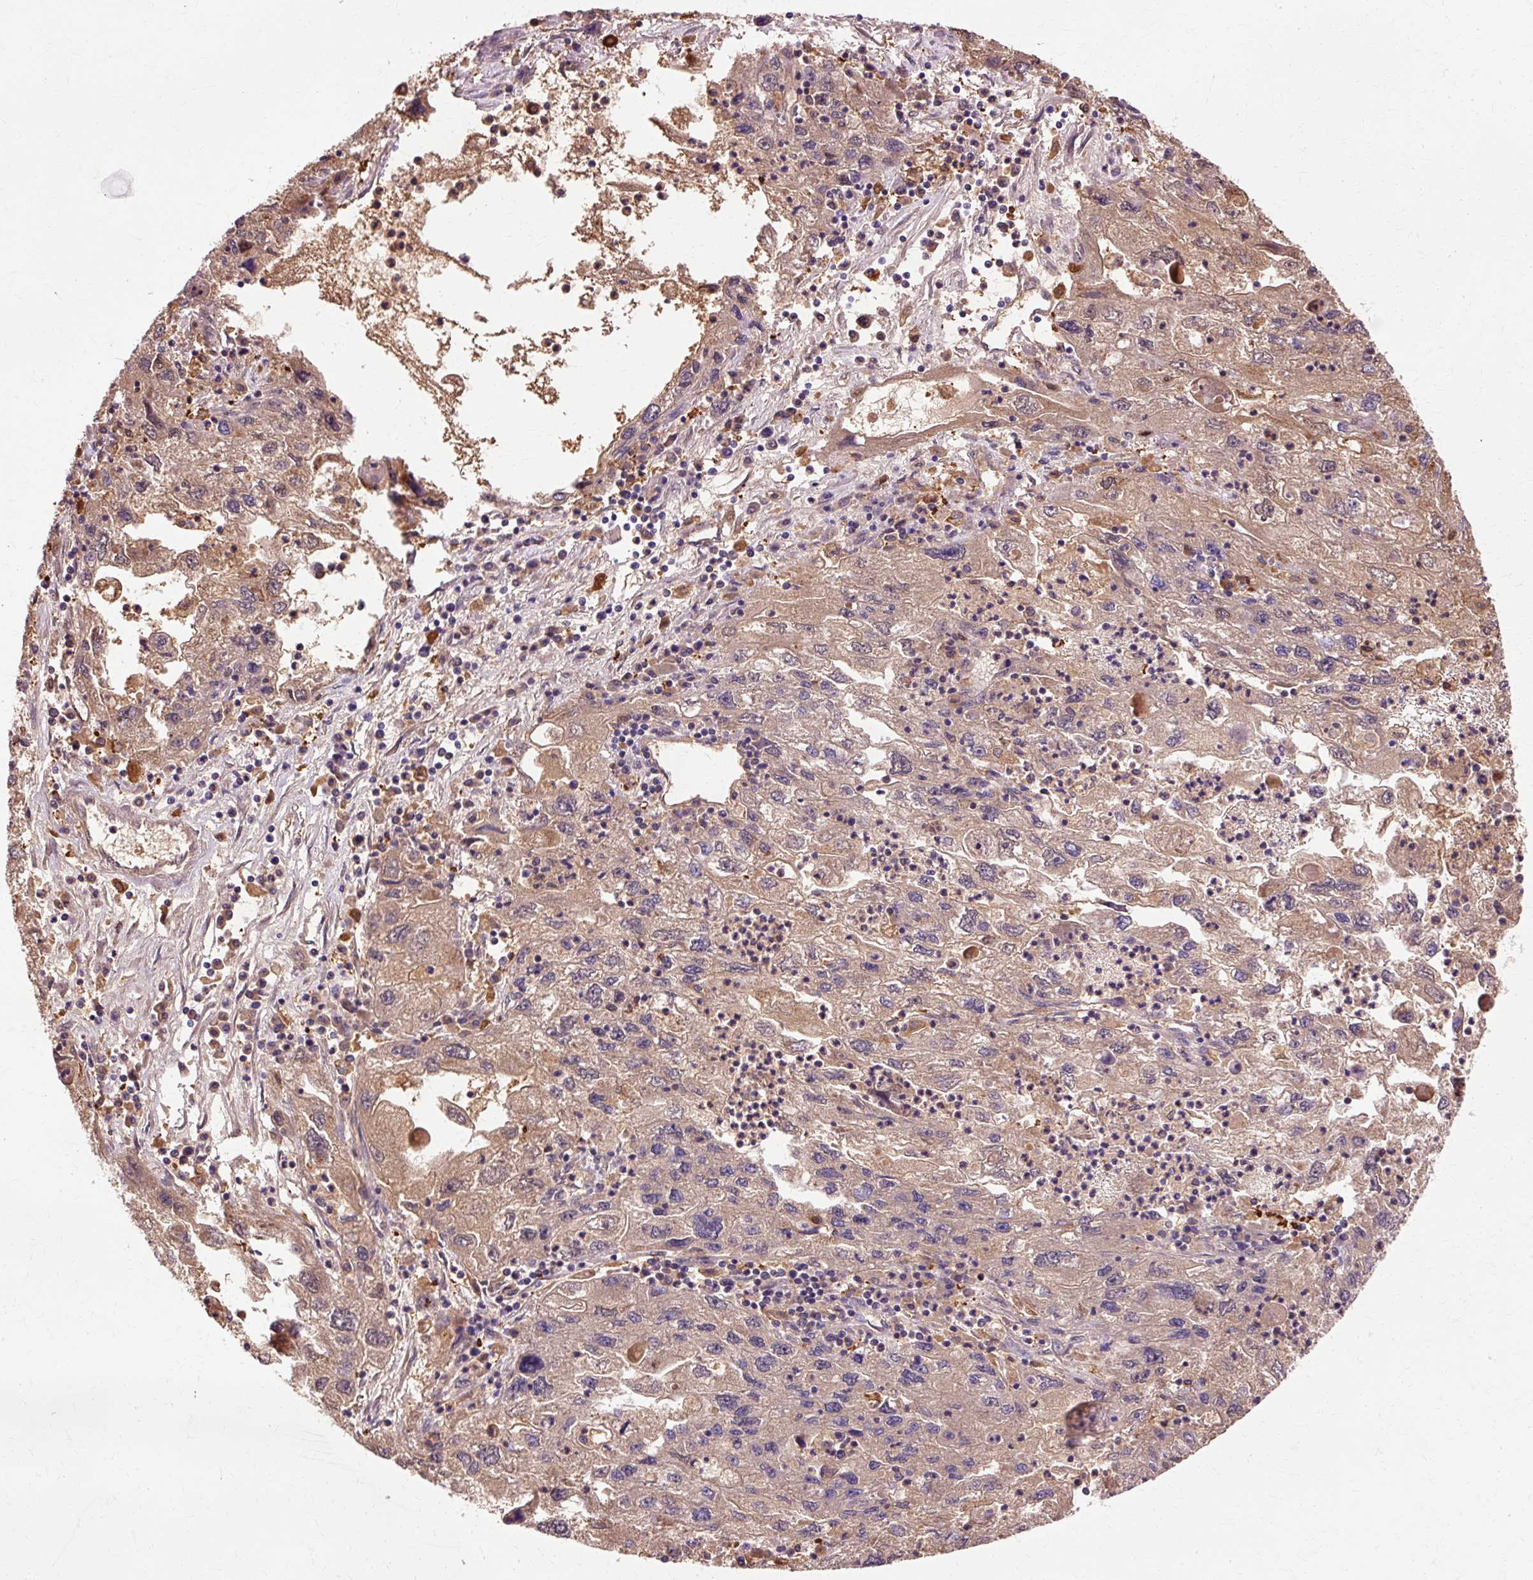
{"staining": {"intensity": "moderate", "quantity": ">75%", "location": "cytoplasmic/membranous"}, "tissue": "endometrial cancer", "cell_type": "Tumor cells", "image_type": "cancer", "snomed": [{"axis": "morphology", "description": "Adenocarcinoma, NOS"}, {"axis": "topography", "description": "Endometrium"}], "caption": "The micrograph reveals a brown stain indicating the presence of a protein in the cytoplasmic/membranous of tumor cells in endometrial cancer (adenocarcinoma).", "gene": "GPX1", "patient": {"sex": "female", "age": 49}}